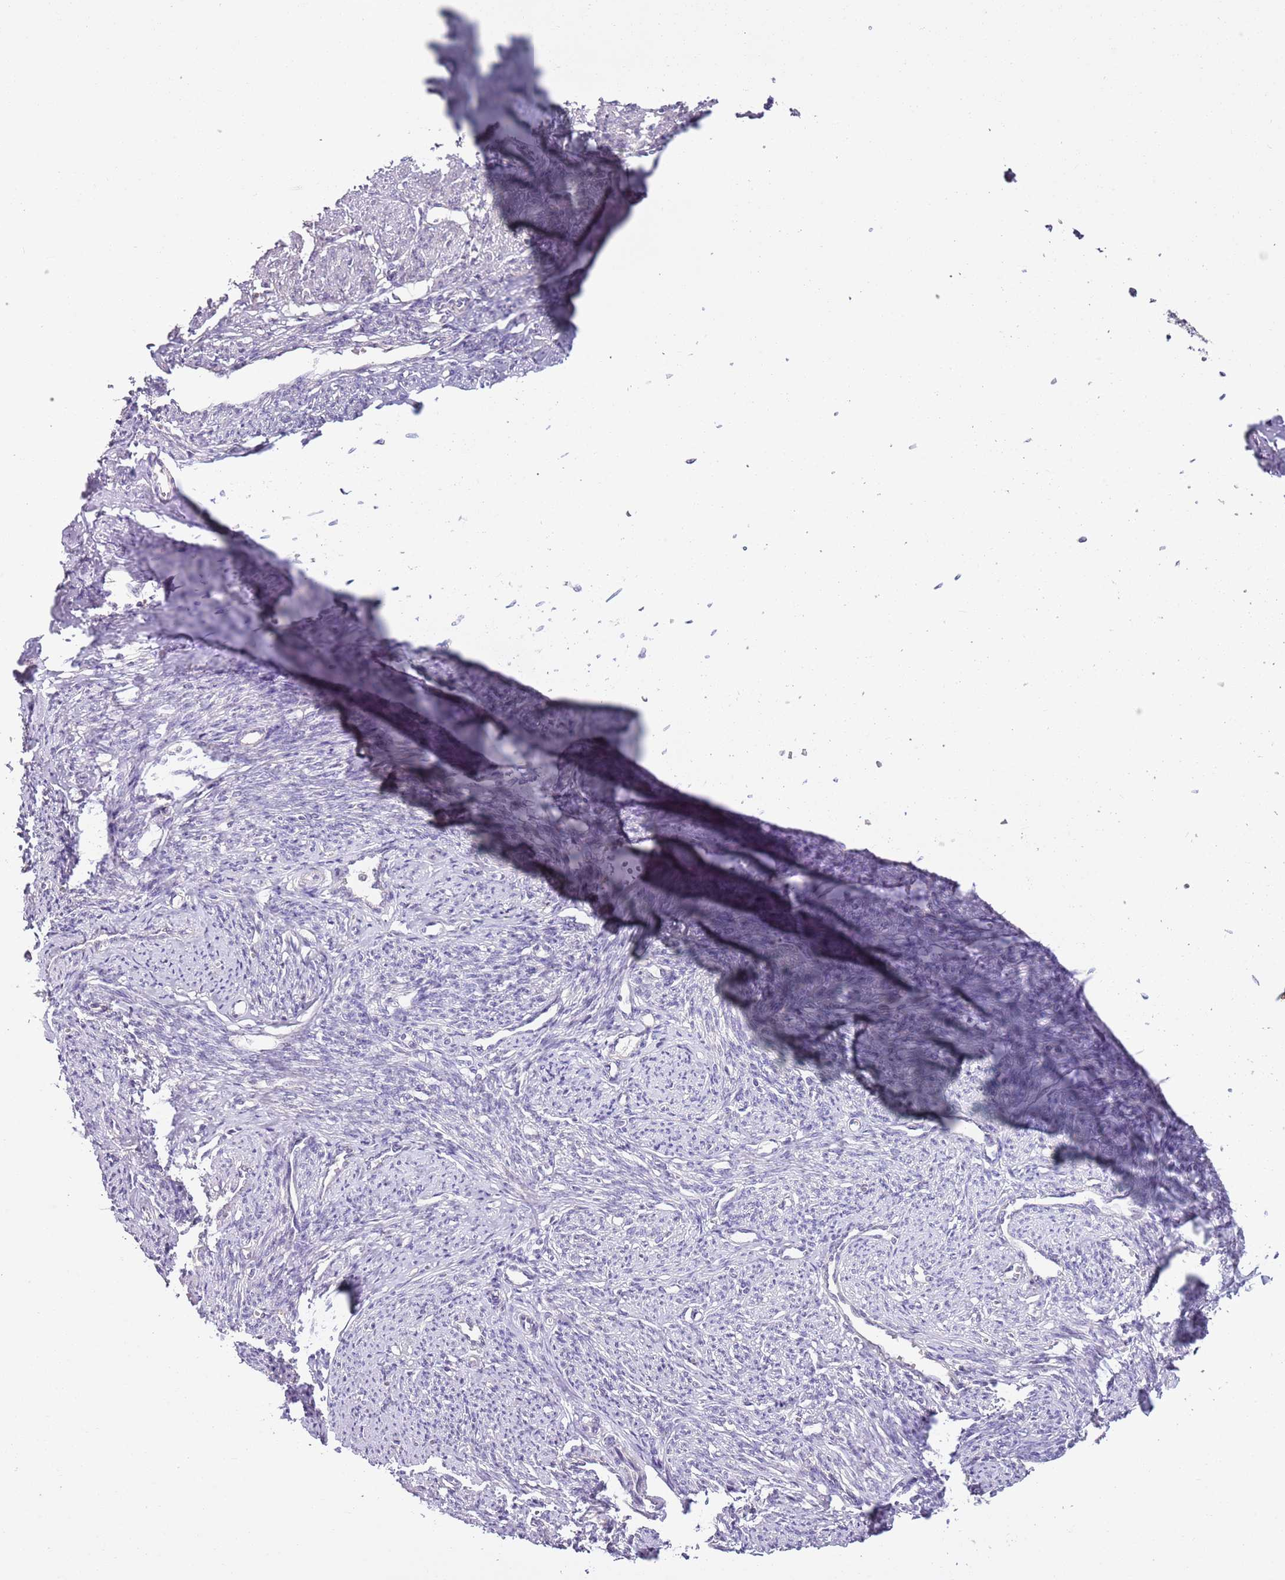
{"staining": {"intensity": "negative", "quantity": "none", "location": "none"}, "tissue": "smooth muscle", "cell_type": "Smooth muscle cells", "image_type": "normal", "snomed": [{"axis": "morphology", "description": "Normal tissue, NOS"}, {"axis": "topography", "description": "Smooth muscle"}, {"axis": "topography", "description": "Uterus"}], "caption": "Smooth muscle cells show no significant staining in benign smooth muscle. (DAB immunohistochemistry (IHC) visualized using brightfield microscopy, high magnification).", "gene": "CAPN9", "patient": {"sex": "female", "age": 59}}